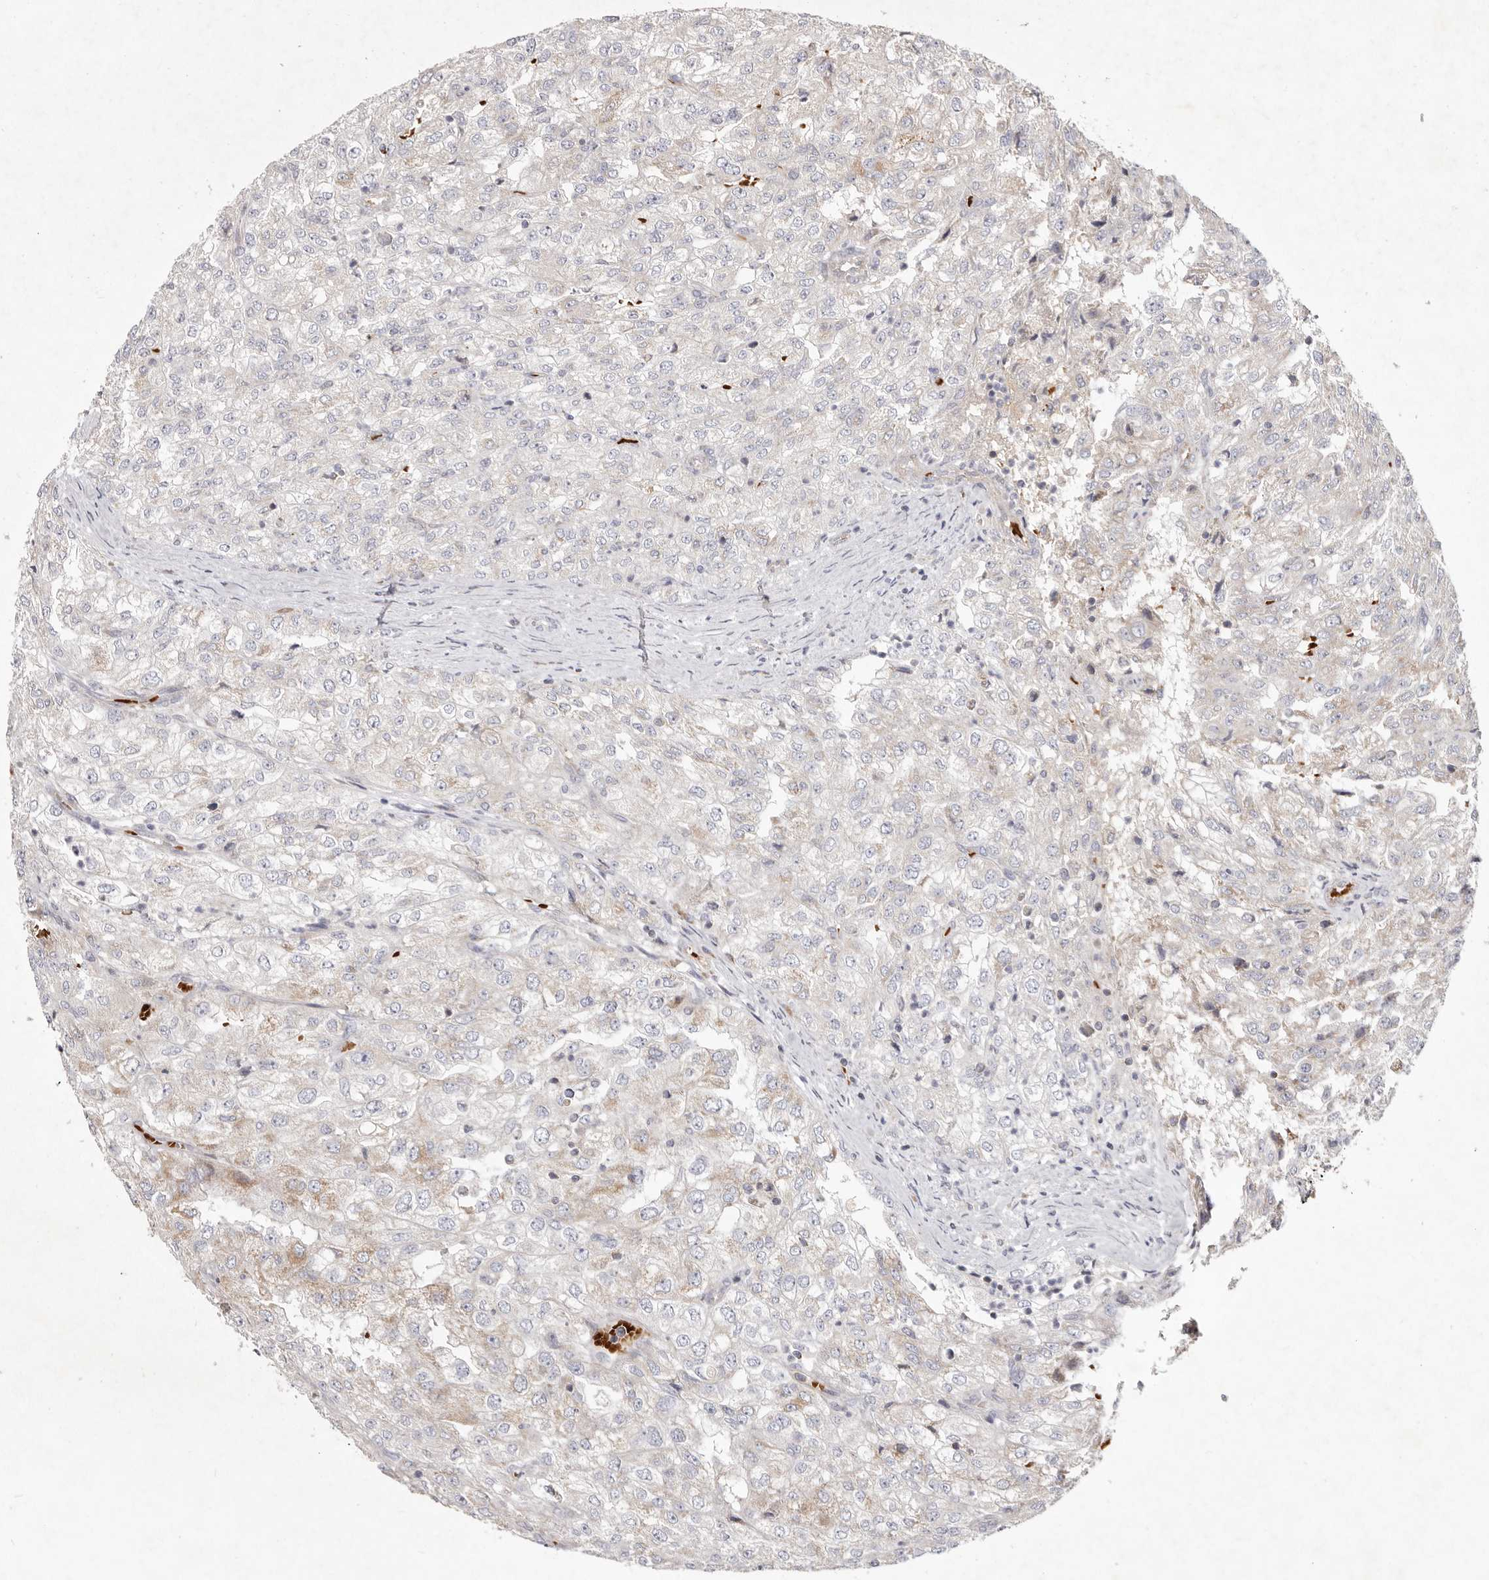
{"staining": {"intensity": "weak", "quantity": "<25%", "location": "cytoplasmic/membranous"}, "tissue": "renal cancer", "cell_type": "Tumor cells", "image_type": "cancer", "snomed": [{"axis": "morphology", "description": "Adenocarcinoma, NOS"}, {"axis": "topography", "description": "Kidney"}], "caption": "This is an IHC histopathology image of renal cancer. There is no expression in tumor cells.", "gene": "SLC25A20", "patient": {"sex": "female", "age": 54}}